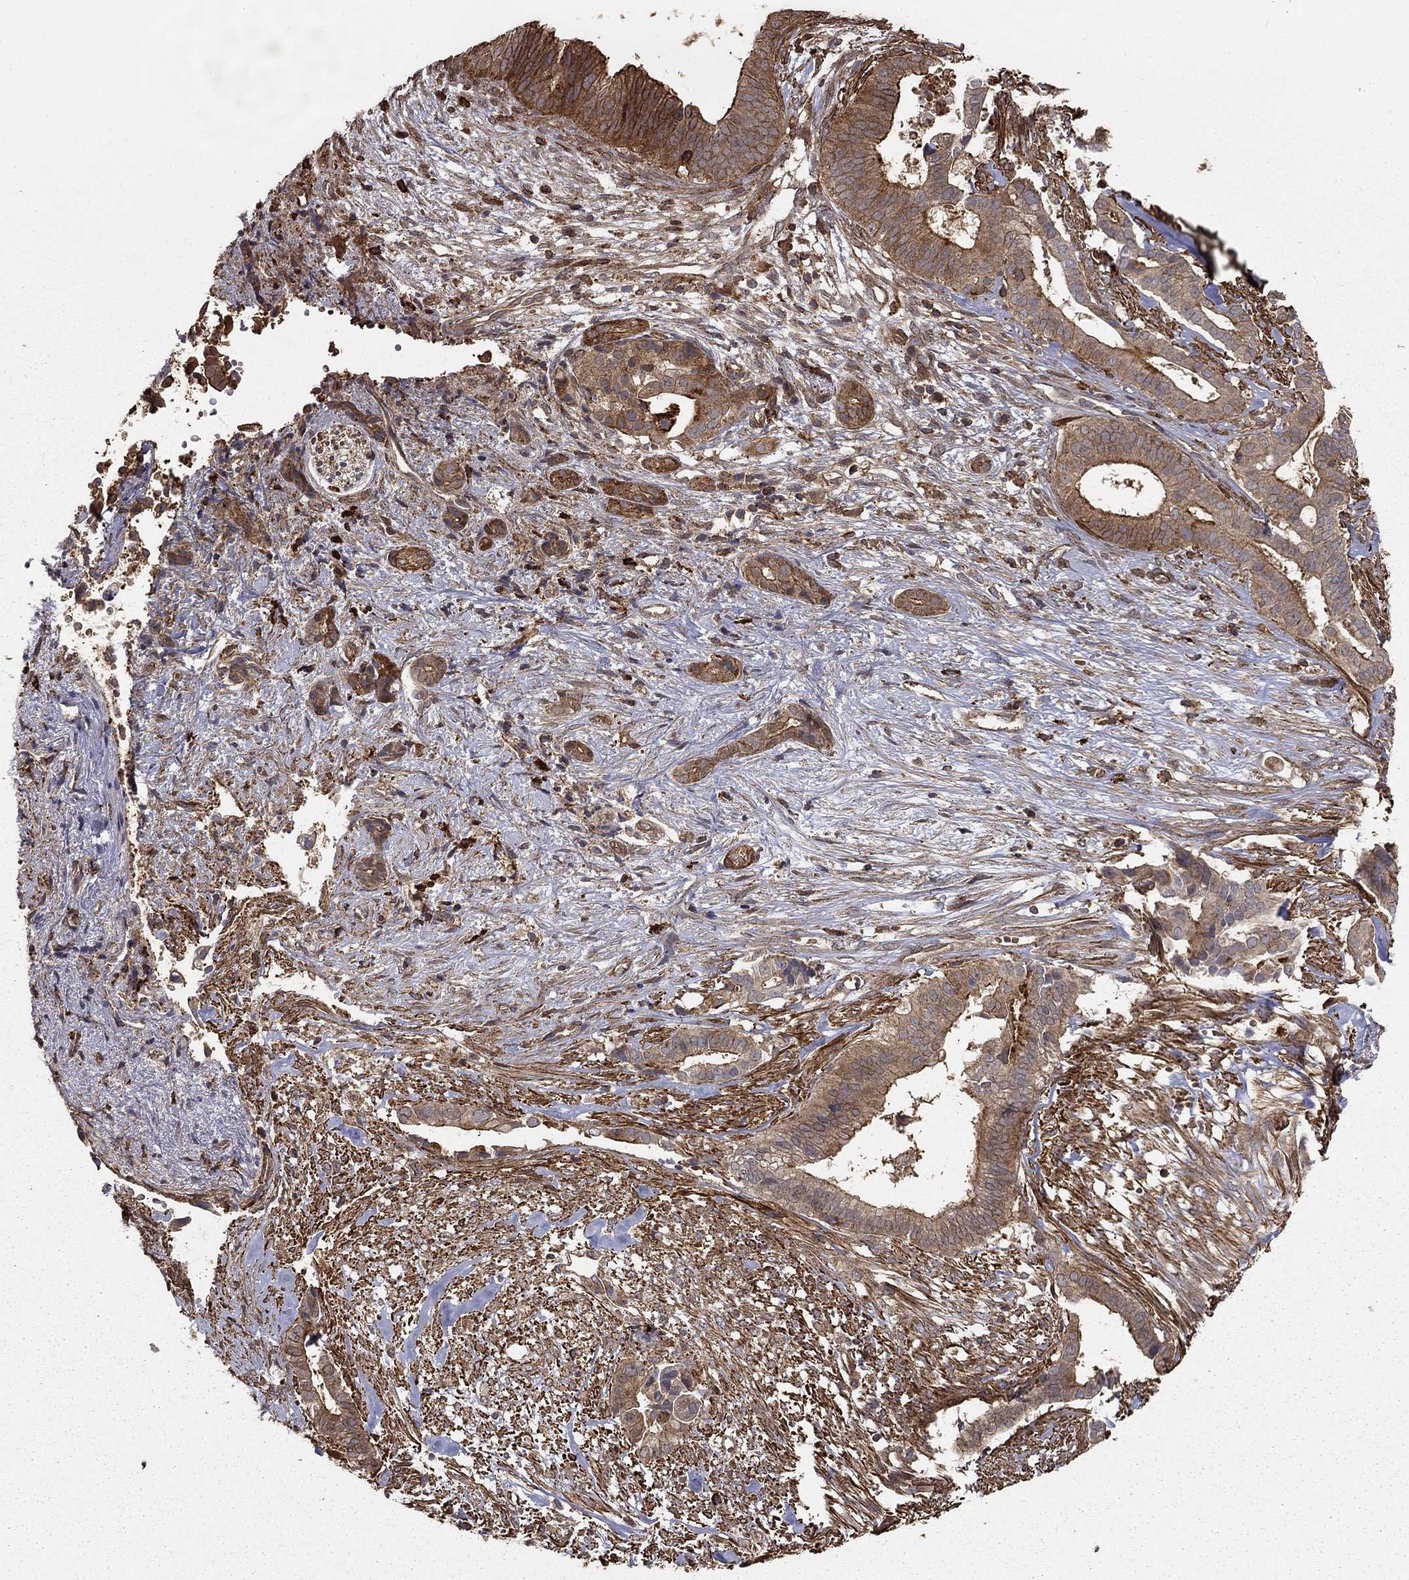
{"staining": {"intensity": "moderate", "quantity": "<25%", "location": "cytoplasmic/membranous"}, "tissue": "pancreatic cancer", "cell_type": "Tumor cells", "image_type": "cancer", "snomed": [{"axis": "morphology", "description": "Adenocarcinoma, NOS"}, {"axis": "topography", "description": "Pancreas"}], "caption": "Immunohistochemical staining of human adenocarcinoma (pancreatic) reveals moderate cytoplasmic/membranous protein staining in about <25% of tumor cells.", "gene": "HABP4", "patient": {"sex": "male", "age": 61}}